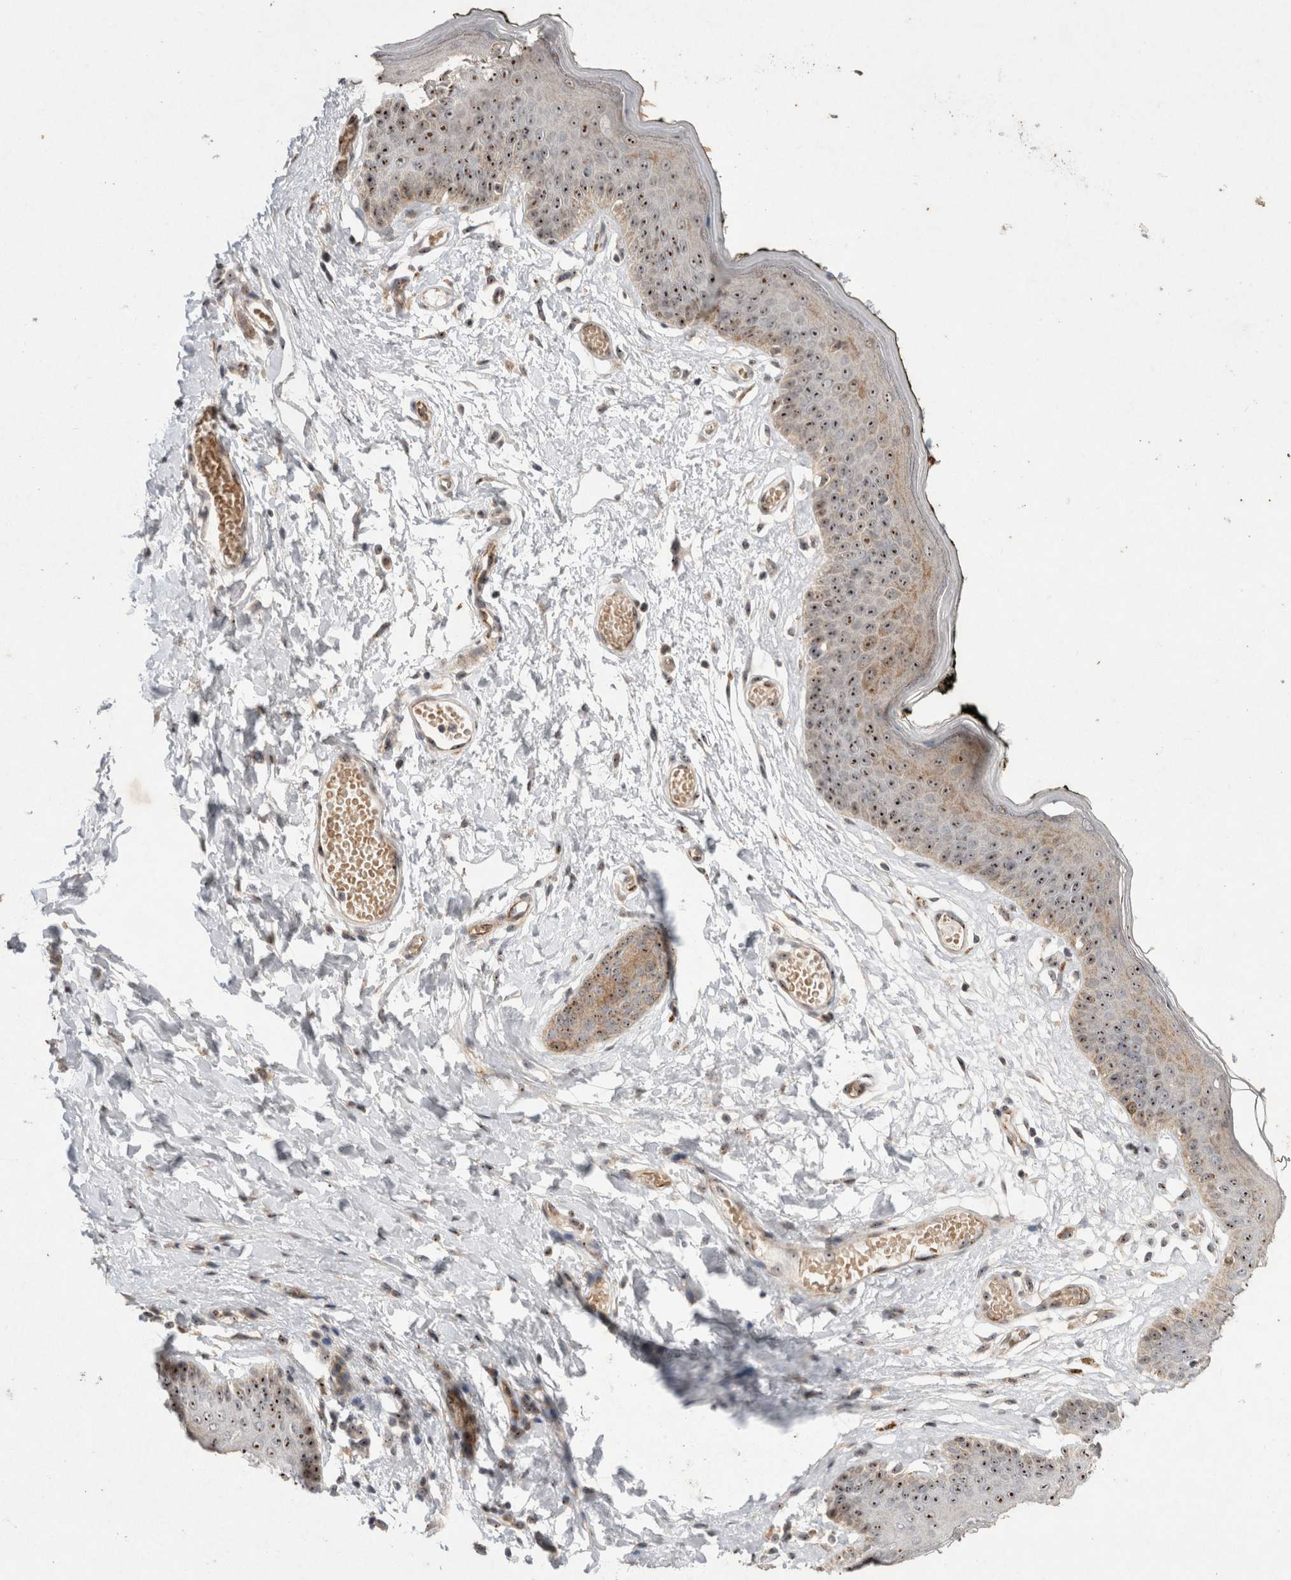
{"staining": {"intensity": "strong", "quantity": ">75%", "location": "nuclear"}, "tissue": "skin", "cell_type": "Epidermal cells", "image_type": "normal", "snomed": [{"axis": "morphology", "description": "Normal tissue, NOS"}, {"axis": "morphology", "description": "Inflammation, NOS"}, {"axis": "topography", "description": "Vulva"}], "caption": "A high amount of strong nuclear positivity is appreciated in approximately >75% of epidermal cells in normal skin. (Stains: DAB in brown, nuclei in blue, Microscopy: brightfield microscopy at high magnification).", "gene": "STK11", "patient": {"sex": "female", "age": 84}}